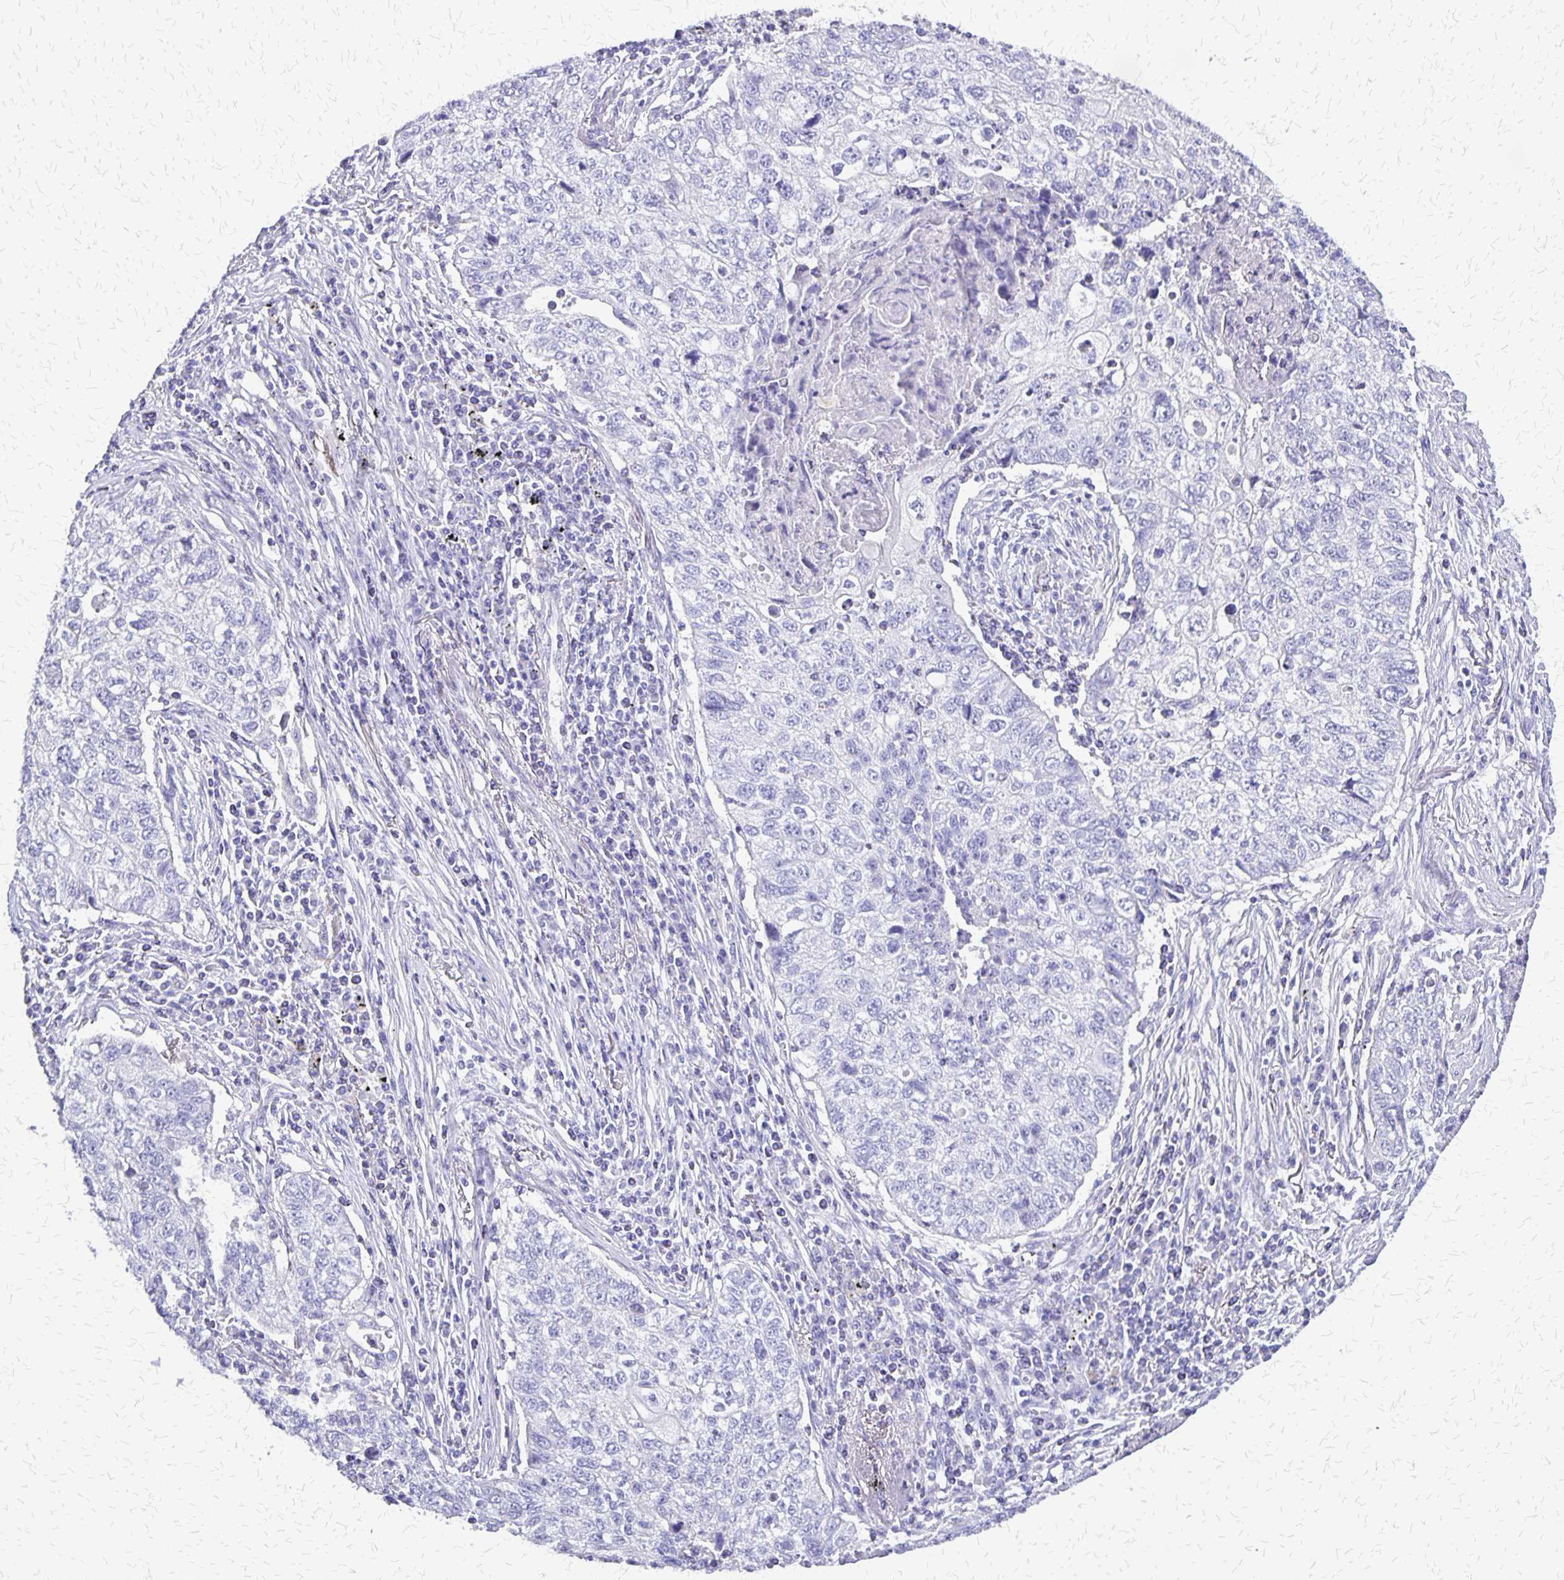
{"staining": {"intensity": "negative", "quantity": "none", "location": "none"}, "tissue": "lung cancer", "cell_type": "Tumor cells", "image_type": "cancer", "snomed": [{"axis": "morphology", "description": "Normal morphology"}, {"axis": "morphology", "description": "Aneuploidy"}, {"axis": "morphology", "description": "Squamous cell carcinoma, NOS"}, {"axis": "topography", "description": "Lymph node"}, {"axis": "topography", "description": "Lung"}], "caption": "This is a image of immunohistochemistry (IHC) staining of lung cancer, which shows no expression in tumor cells.", "gene": "SI", "patient": {"sex": "female", "age": 76}}